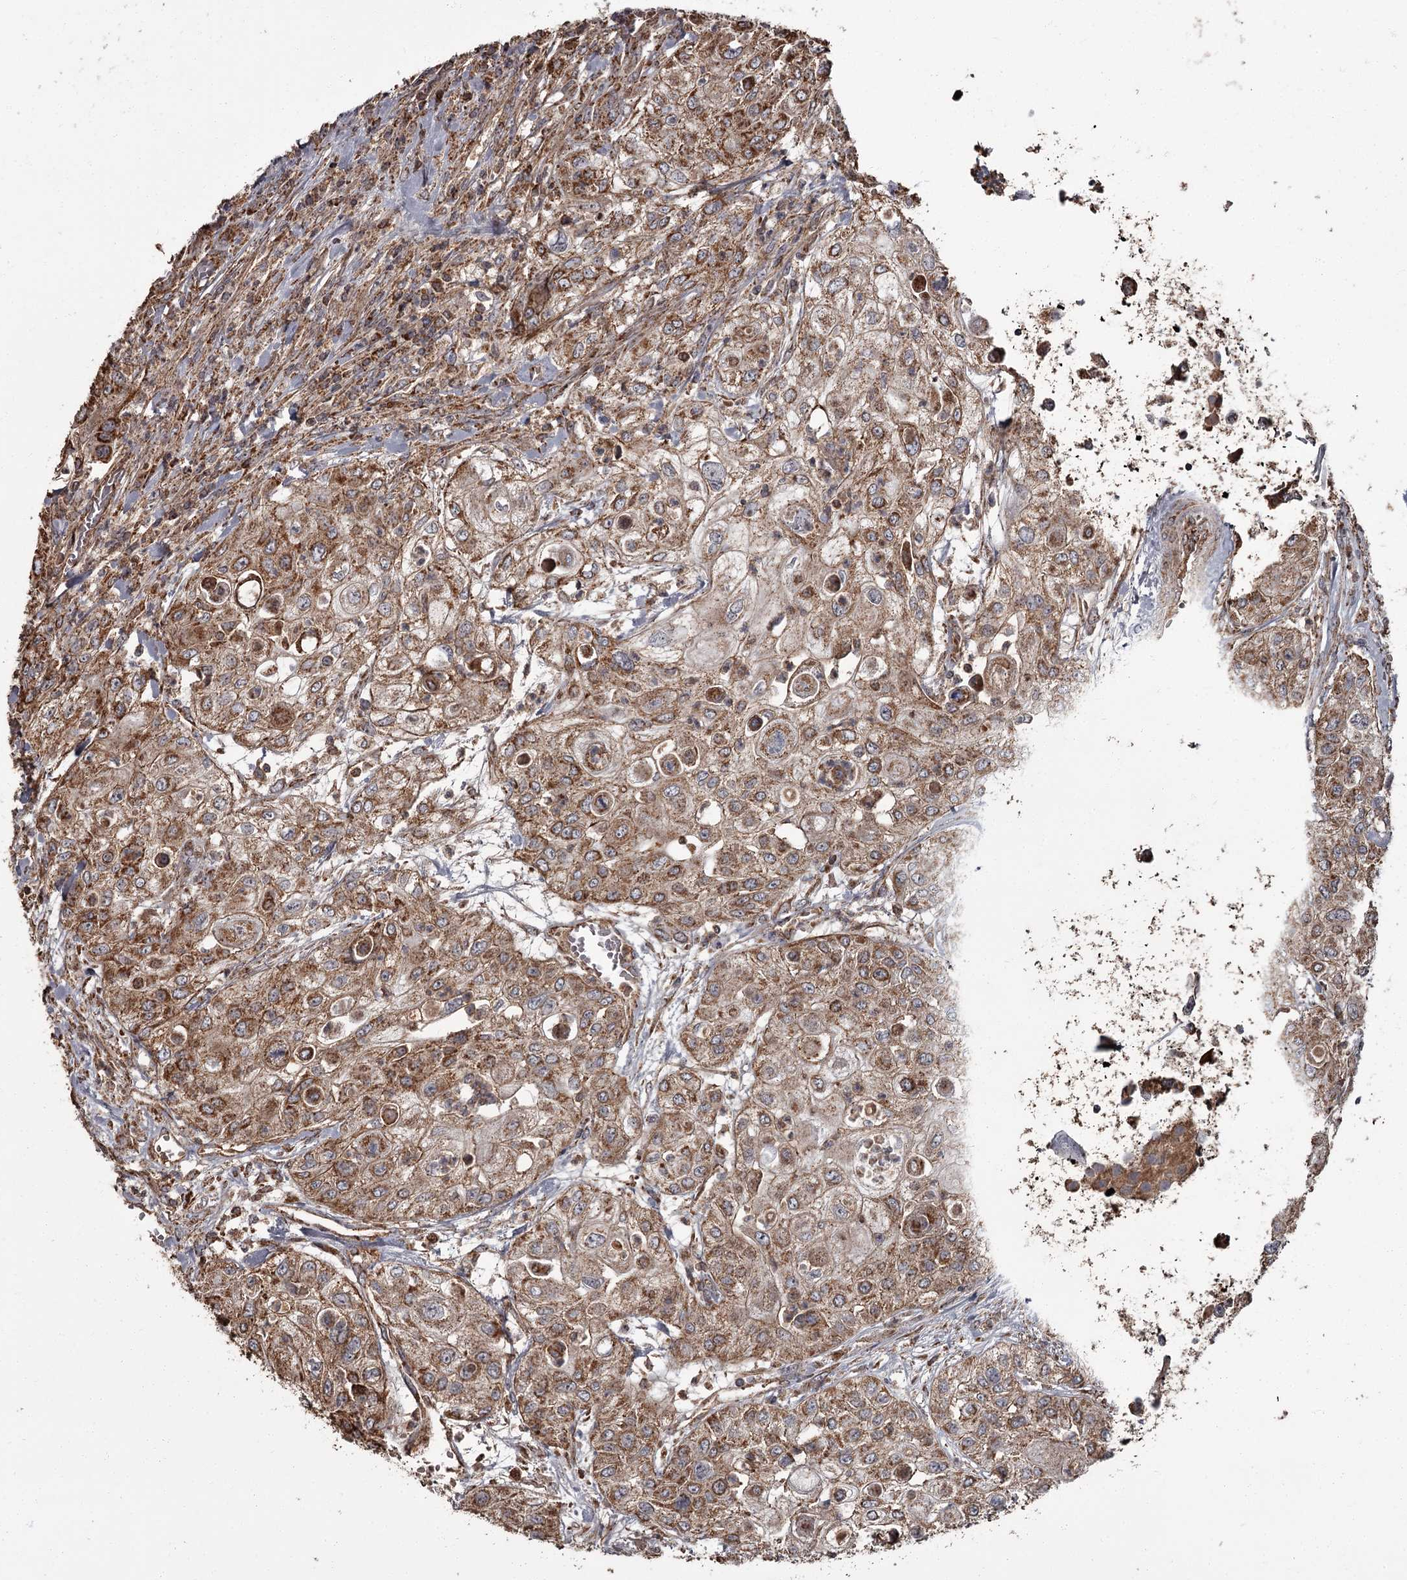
{"staining": {"intensity": "moderate", "quantity": ">75%", "location": "cytoplasmic/membranous"}, "tissue": "urothelial cancer", "cell_type": "Tumor cells", "image_type": "cancer", "snomed": [{"axis": "morphology", "description": "Urothelial carcinoma, High grade"}, {"axis": "topography", "description": "Urinary bladder"}], "caption": "Immunohistochemistry photomicrograph of urothelial cancer stained for a protein (brown), which reveals medium levels of moderate cytoplasmic/membranous positivity in about >75% of tumor cells.", "gene": "THAP9", "patient": {"sex": "female", "age": 79}}